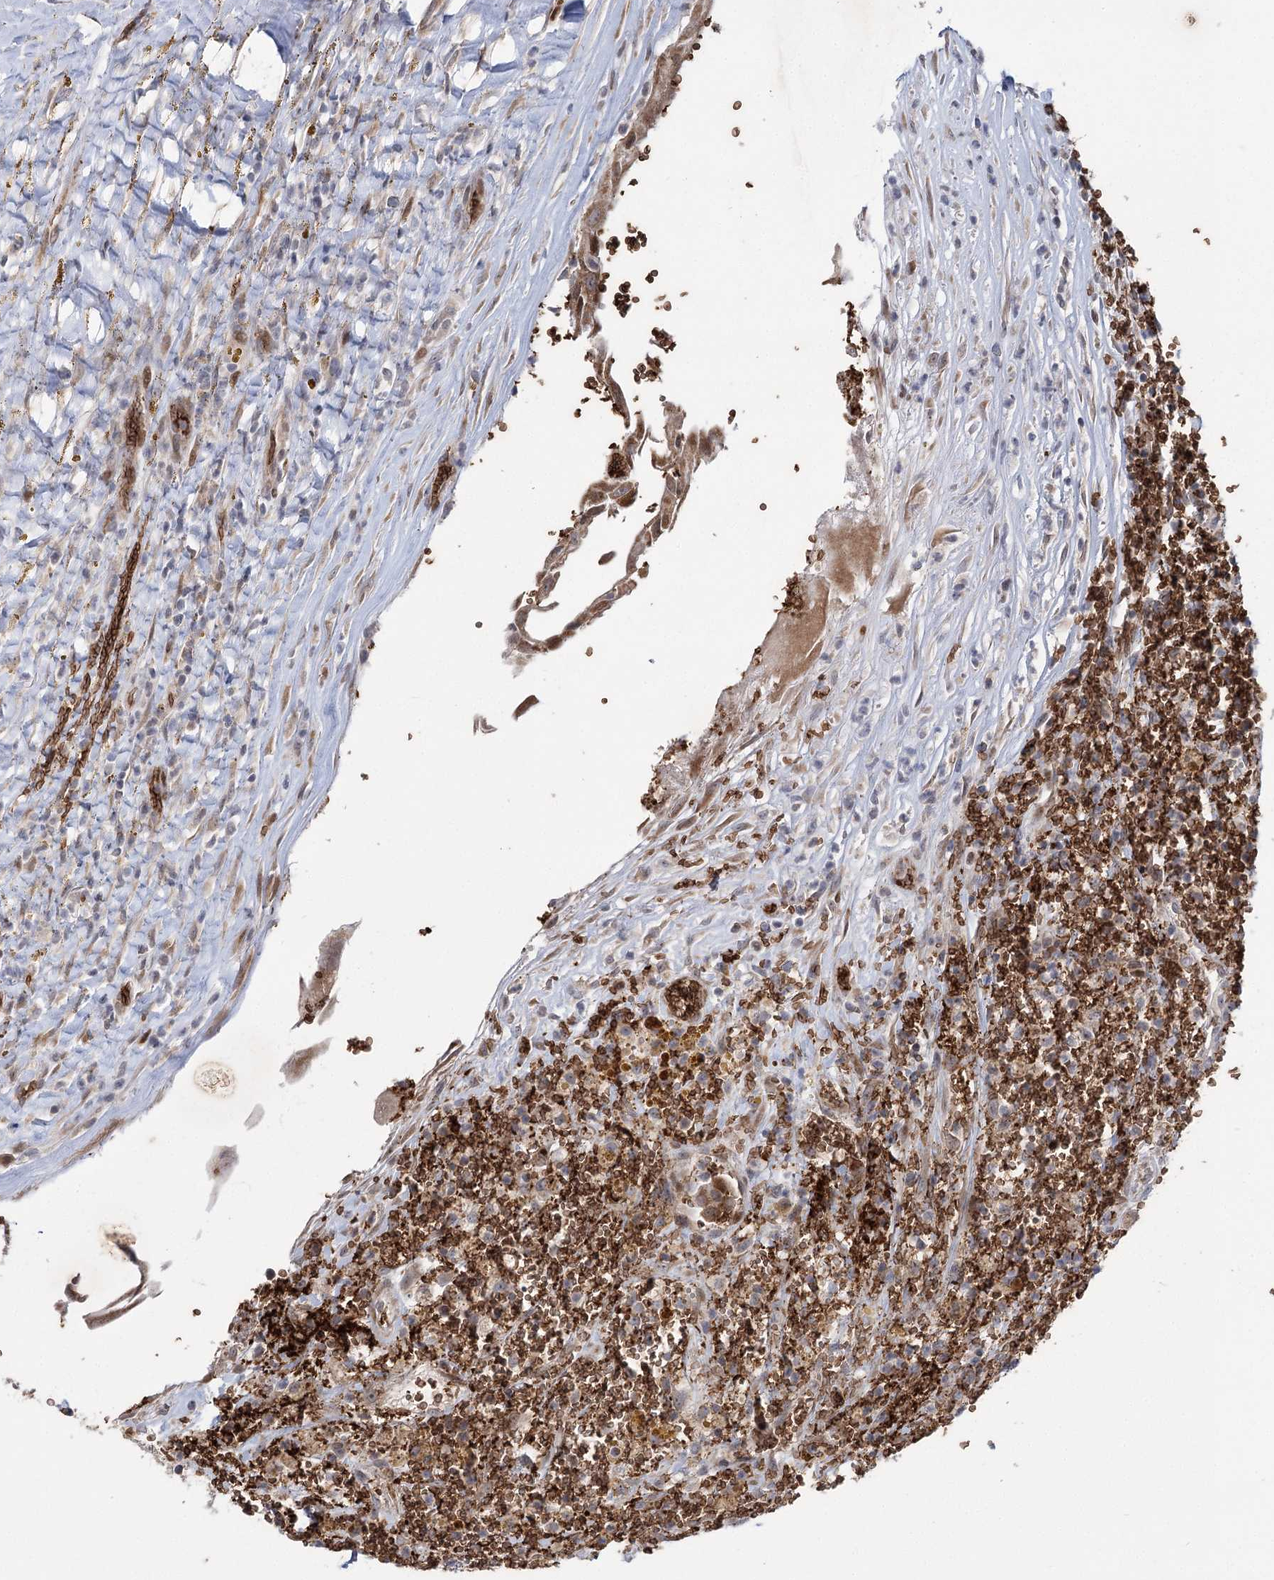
{"staining": {"intensity": "weak", "quantity": ">75%", "location": "cytoplasmic/membranous"}, "tissue": "thyroid cancer", "cell_type": "Tumor cells", "image_type": "cancer", "snomed": [{"axis": "morphology", "description": "Papillary adenocarcinoma, NOS"}, {"axis": "topography", "description": "Thyroid gland"}], "caption": "This micrograph reveals immunohistochemistry (IHC) staining of human thyroid papillary adenocarcinoma, with low weak cytoplasmic/membranous expression in about >75% of tumor cells.", "gene": "NSMCE4A", "patient": {"sex": "male", "age": 77}}